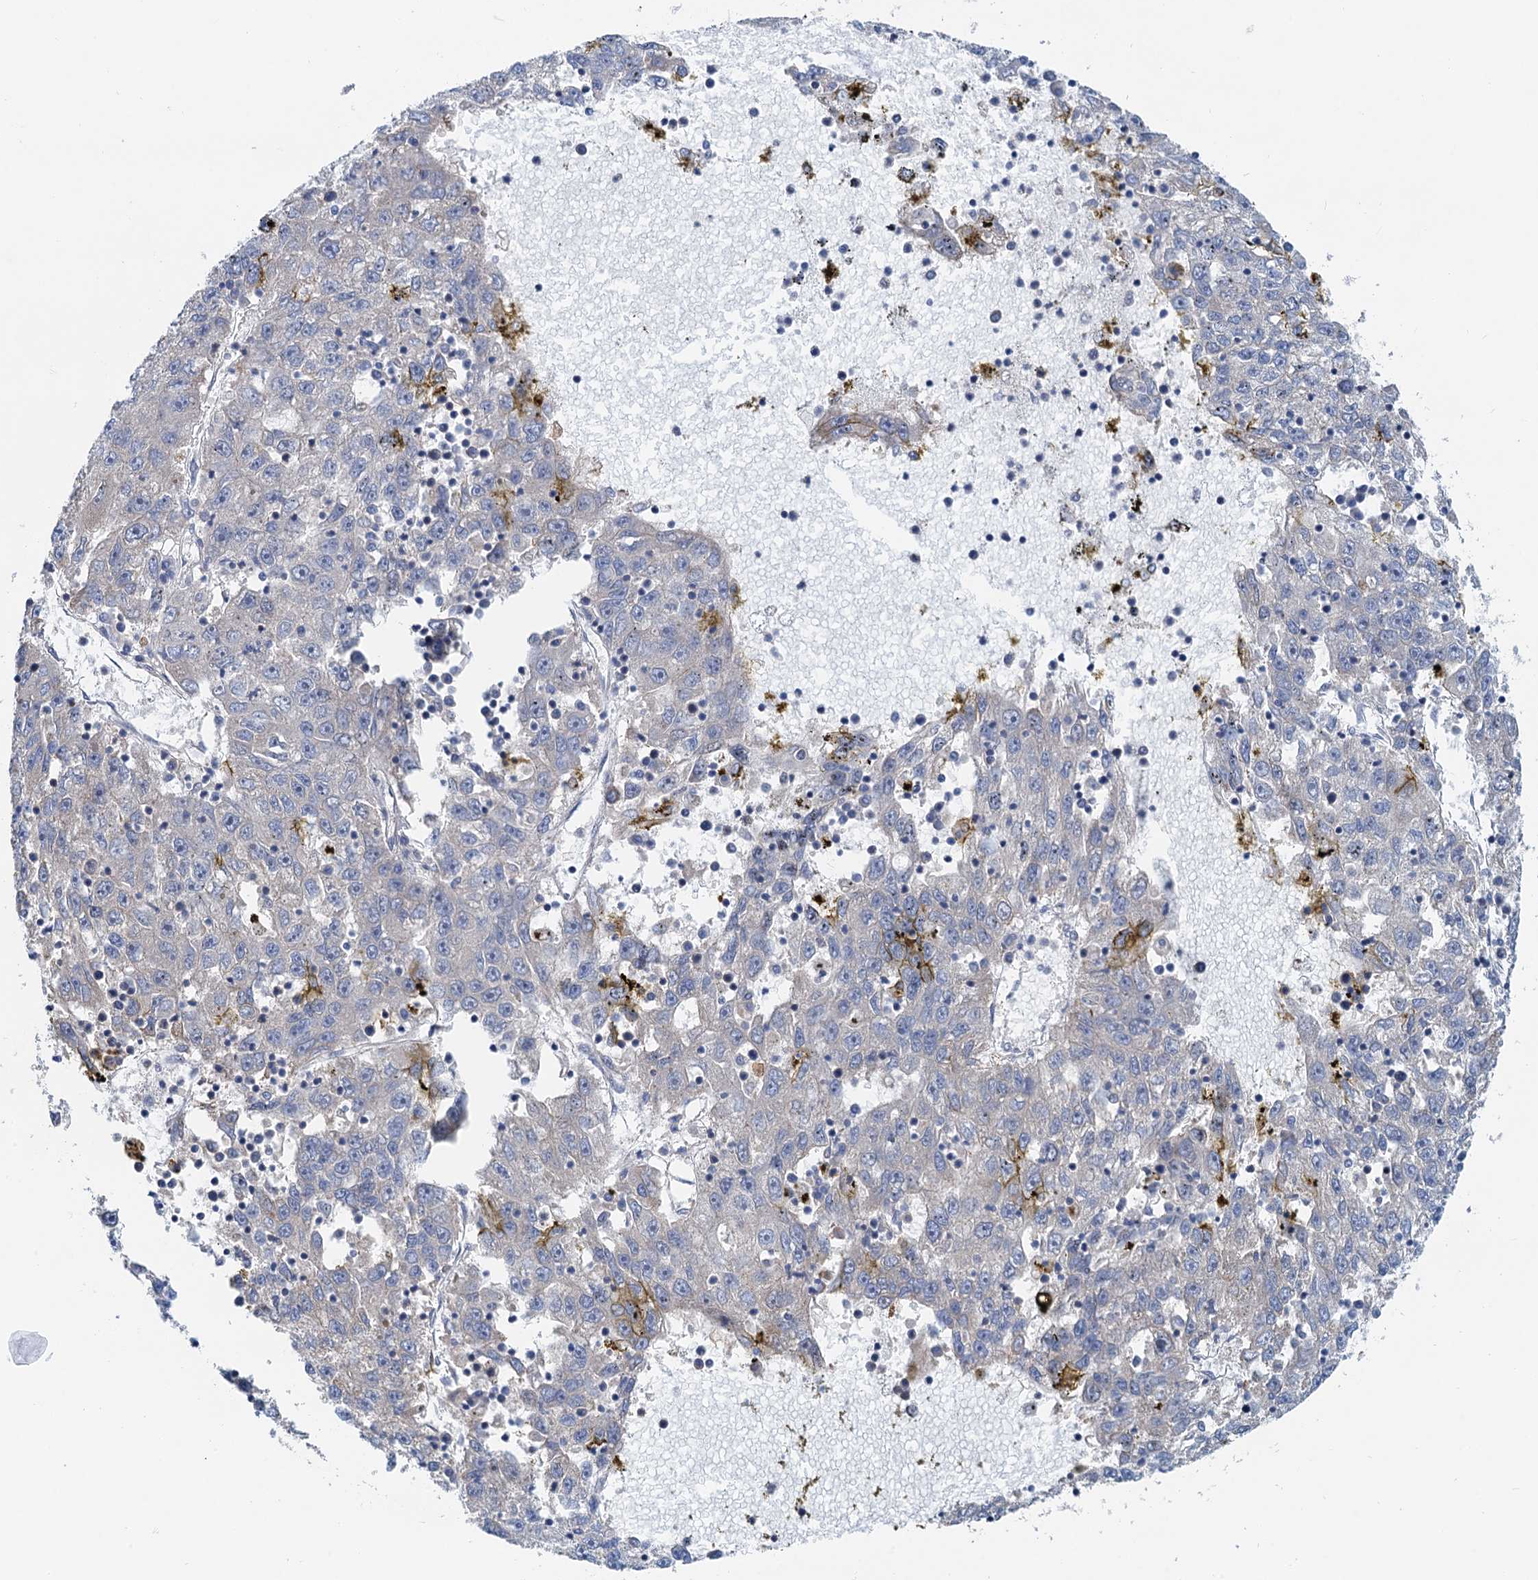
{"staining": {"intensity": "moderate", "quantity": "<25%", "location": "cytoplasmic/membranous"}, "tissue": "liver cancer", "cell_type": "Tumor cells", "image_type": "cancer", "snomed": [{"axis": "morphology", "description": "Carcinoma, Hepatocellular, NOS"}, {"axis": "topography", "description": "Liver"}], "caption": "An IHC photomicrograph of neoplastic tissue is shown. Protein staining in brown highlights moderate cytoplasmic/membranous positivity in liver cancer (hepatocellular carcinoma) within tumor cells.", "gene": "CFDP1", "patient": {"sex": "male", "age": 49}}